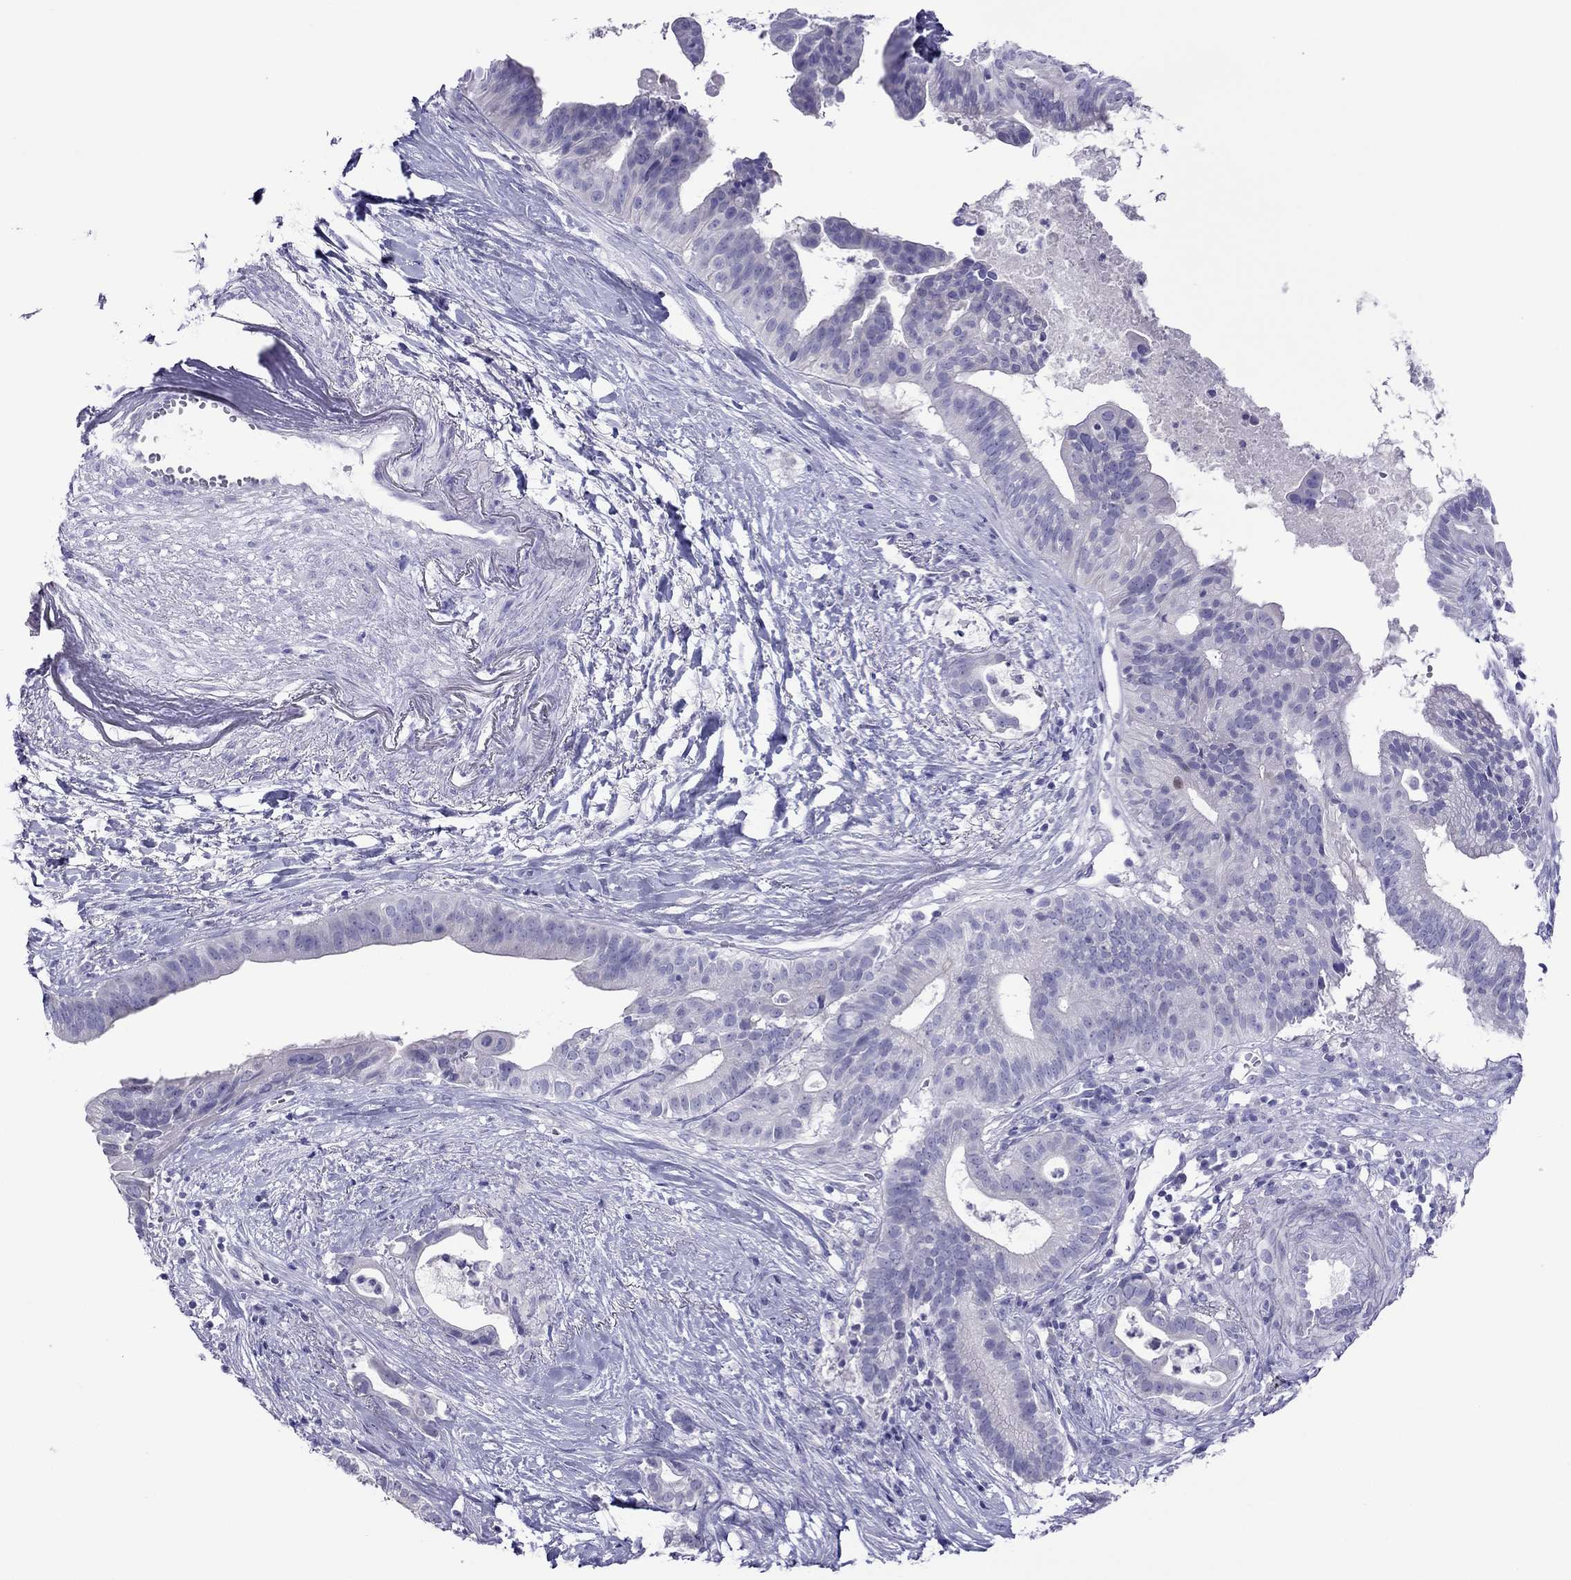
{"staining": {"intensity": "negative", "quantity": "none", "location": "none"}, "tissue": "pancreatic cancer", "cell_type": "Tumor cells", "image_type": "cancer", "snomed": [{"axis": "morphology", "description": "Adenocarcinoma, NOS"}, {"axis": "topography", "description": "Pancreas"}], "caption": "An image of pancreatic cancer stained for a protein demonstrates no brown staining in tumor cells.", "gene": "PCDHA6", "patient": {"sex": "male", "age": 61}}